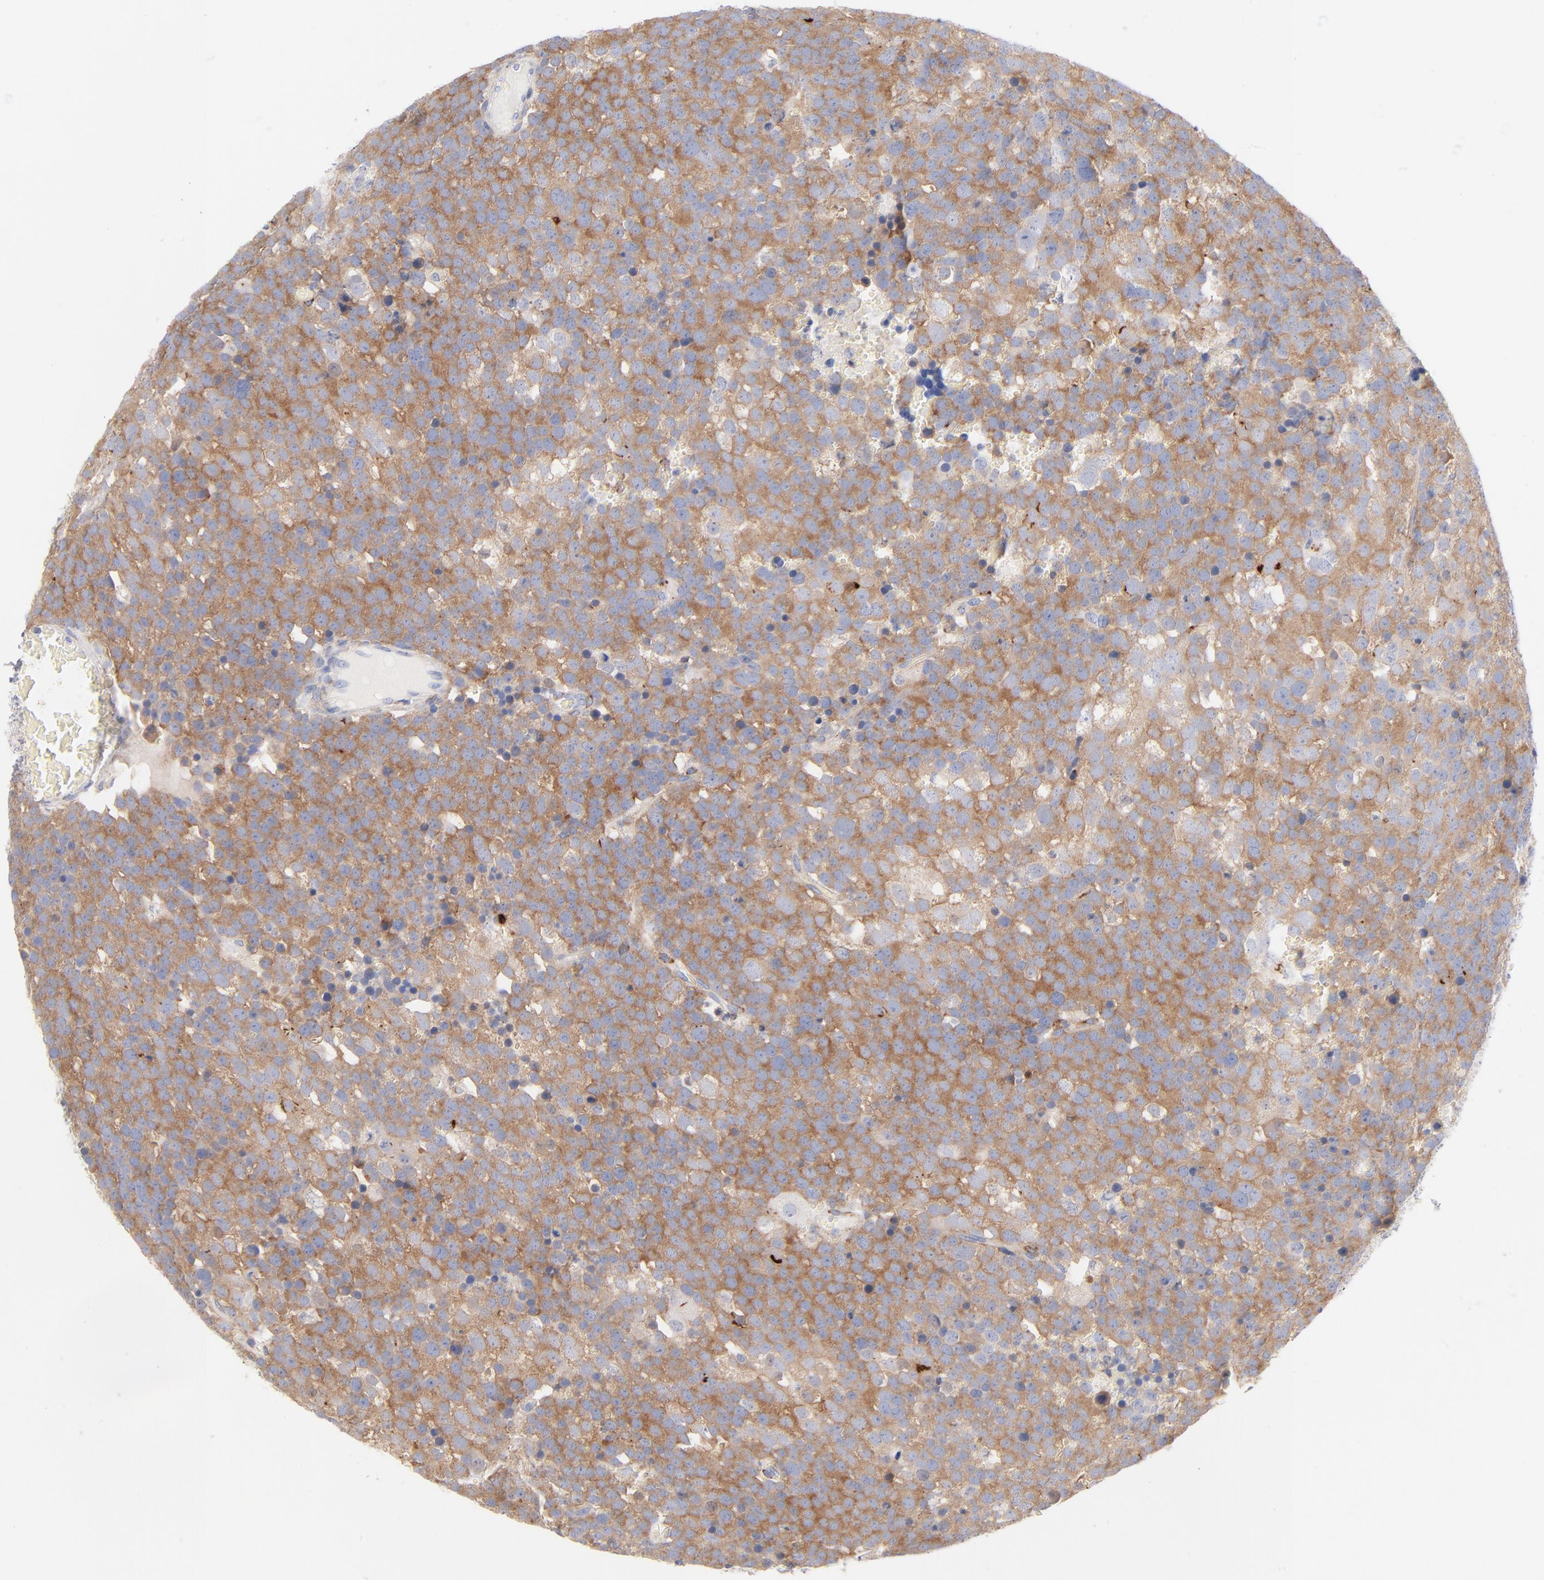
{"staining": {"intensity": "moderate", "quantity": ">75%", "location": "cytoplasmic/membranous"}, "tissue": "testis cancer", "cell_type": "Tumor cells", "image_type": "cancer", "snomed": [{"axis": "morphology", "description": "Seminoma, NOS"}, {"axis": "topography", "description": "Testis"}], "caption": "Immunohistochemical staining of human seminoma (testis) displays moderate cytoplasmic/membranous protein positivity in about >75% of tumor cells.", "gene": "SEPTIN6", "patient": {"sex": "male", "age": 71}}